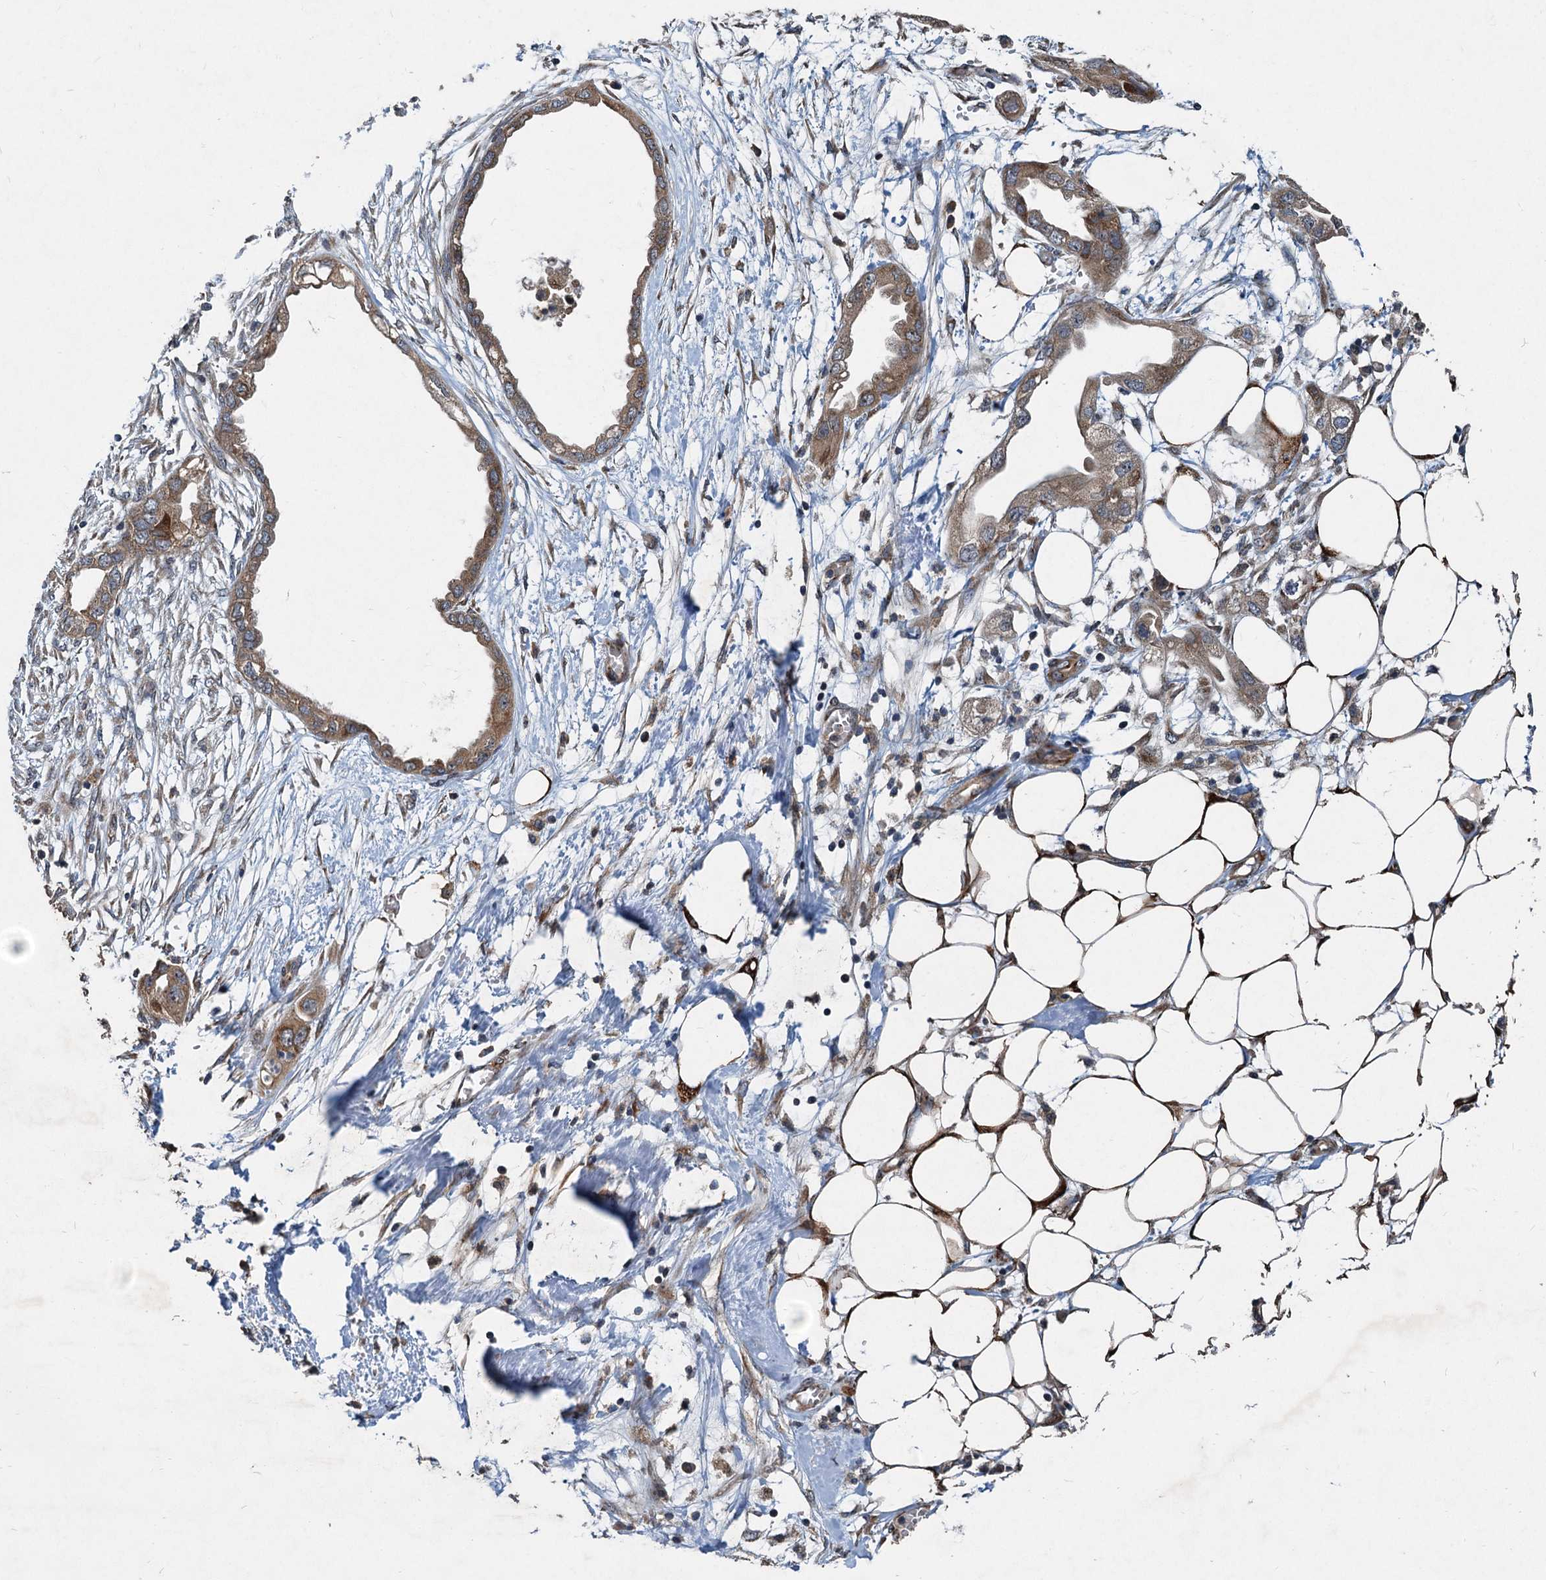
{"staining": {"intensity": "moderate", "quantity": ">75%", "location": "cytoplasmic/membranous"}, "tissue": "endometrial cancer", "cell_type": "Tumor cells", "image_type": "cancer", "snomed": [{"axis": "morphology", "description": "Adenocarcinoma, NOS"}, {"axis": "morphology", "description": "Adenocarcinoma, metastatic, NOS"}, {"axis": "topography", "description": "Adipose tissue"}, {"axis": "topography", "description": "Endometrium"}], "caption": "A histopathology image showing moderate cytoplasmic/membranous positivity in about >75% of tumor cells in endometrial metastatic adenocarcinoma, as visualized by brown immunohistochemical staining.", "gene": "CEP68", "patient": {"sex": "female", "age": 67}}